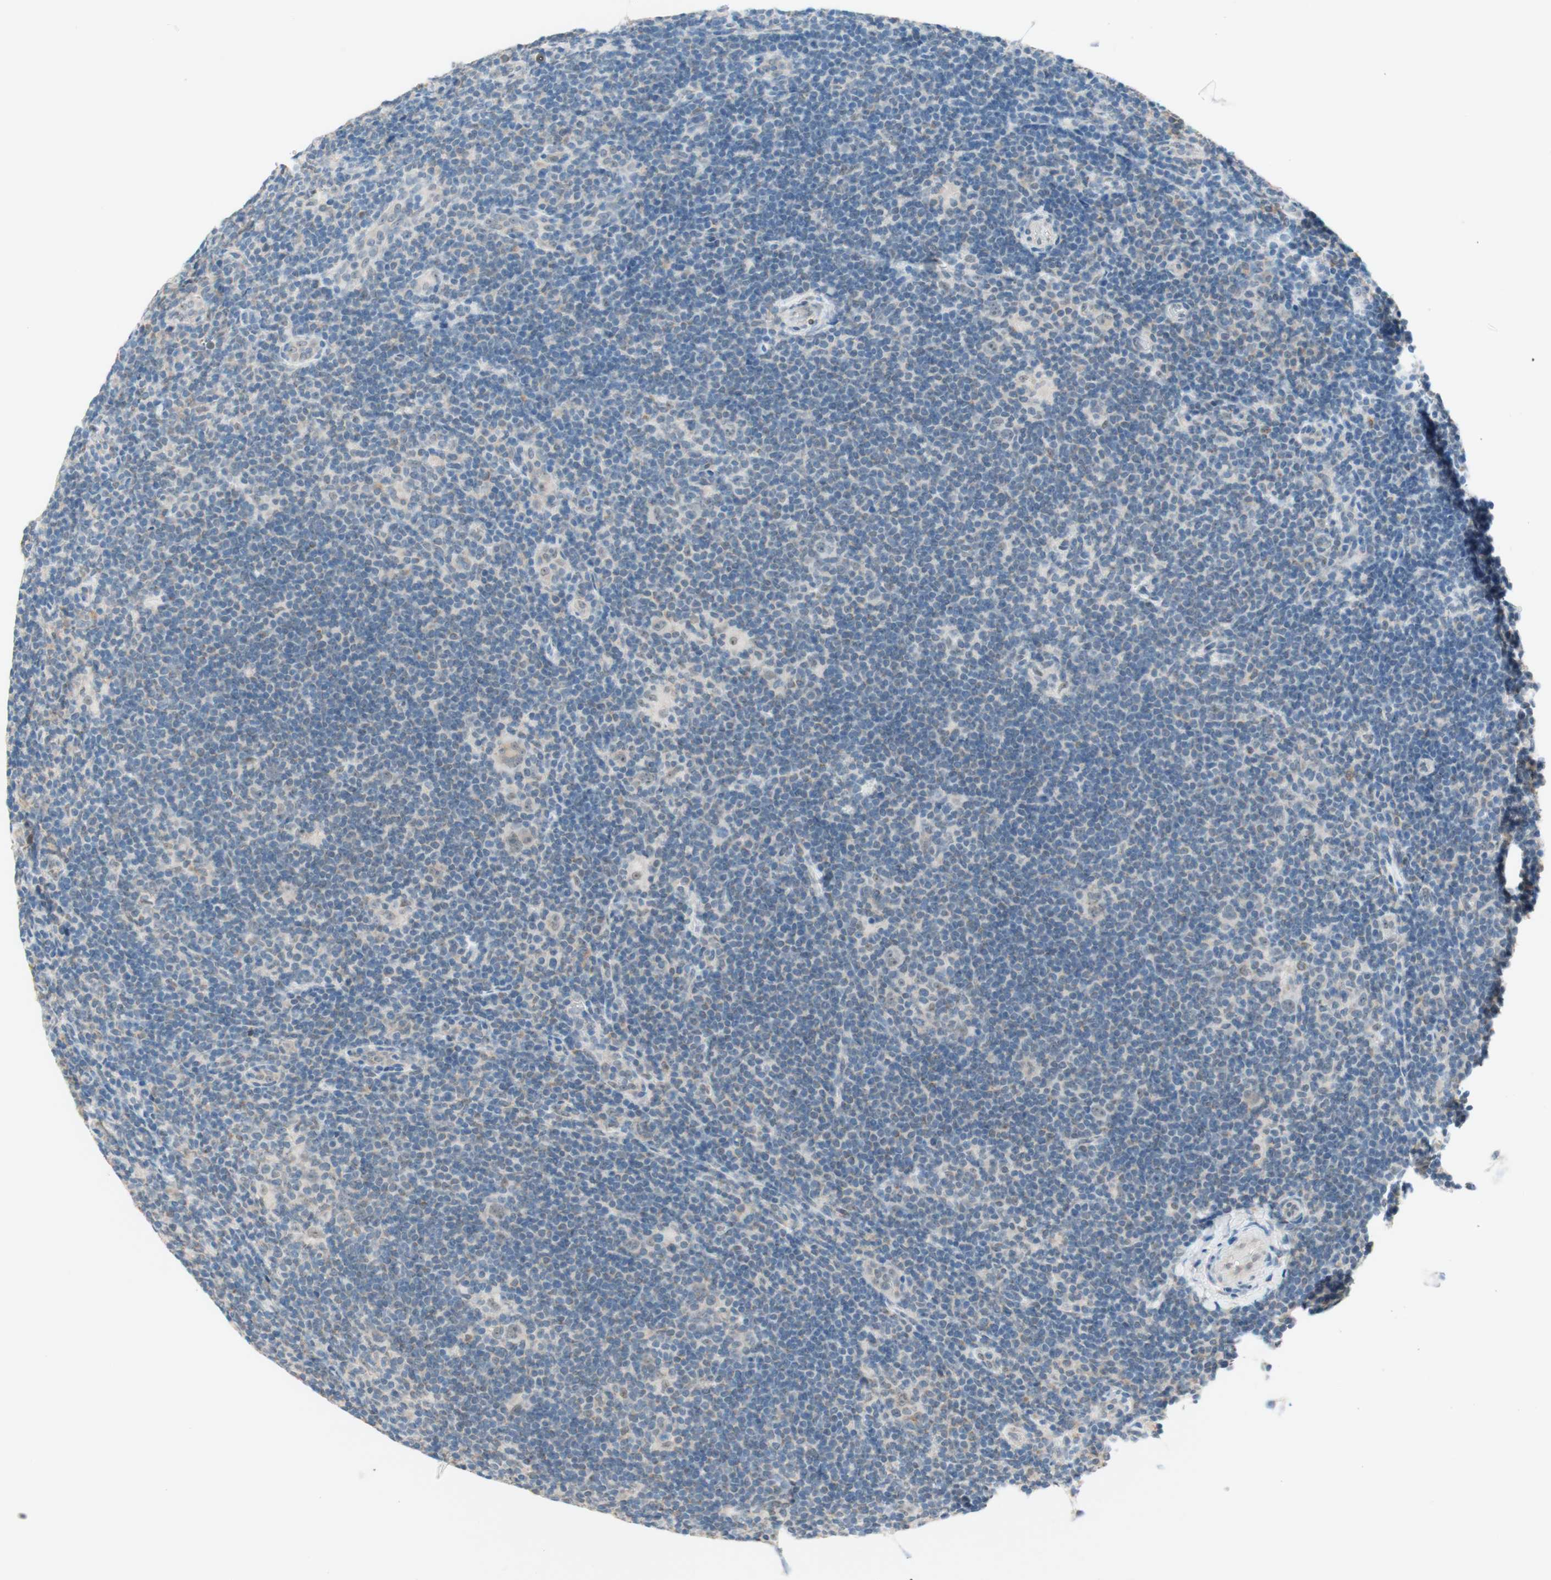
{"staining": {"intensity": "negative", "quantity": "none", "location": "none"}, "tissue": "lymphoma", "cell_type": "Tumor cells", "image_type": "cancer", "snomed": [{"axis": "morphology", "description": "Hodgkin's disease, NOS"}, {"axis": "topography", "description": "Lymph node"}], "caption": "Photomicrograph shows no significant protein positivity in tumor cells of lymphoma. (DAB (3,3'-diaminobenzidine) immunohistochemistry, high magnification).", "gene": "JPH1", "patient": {"sex": "female", "age": 57}}